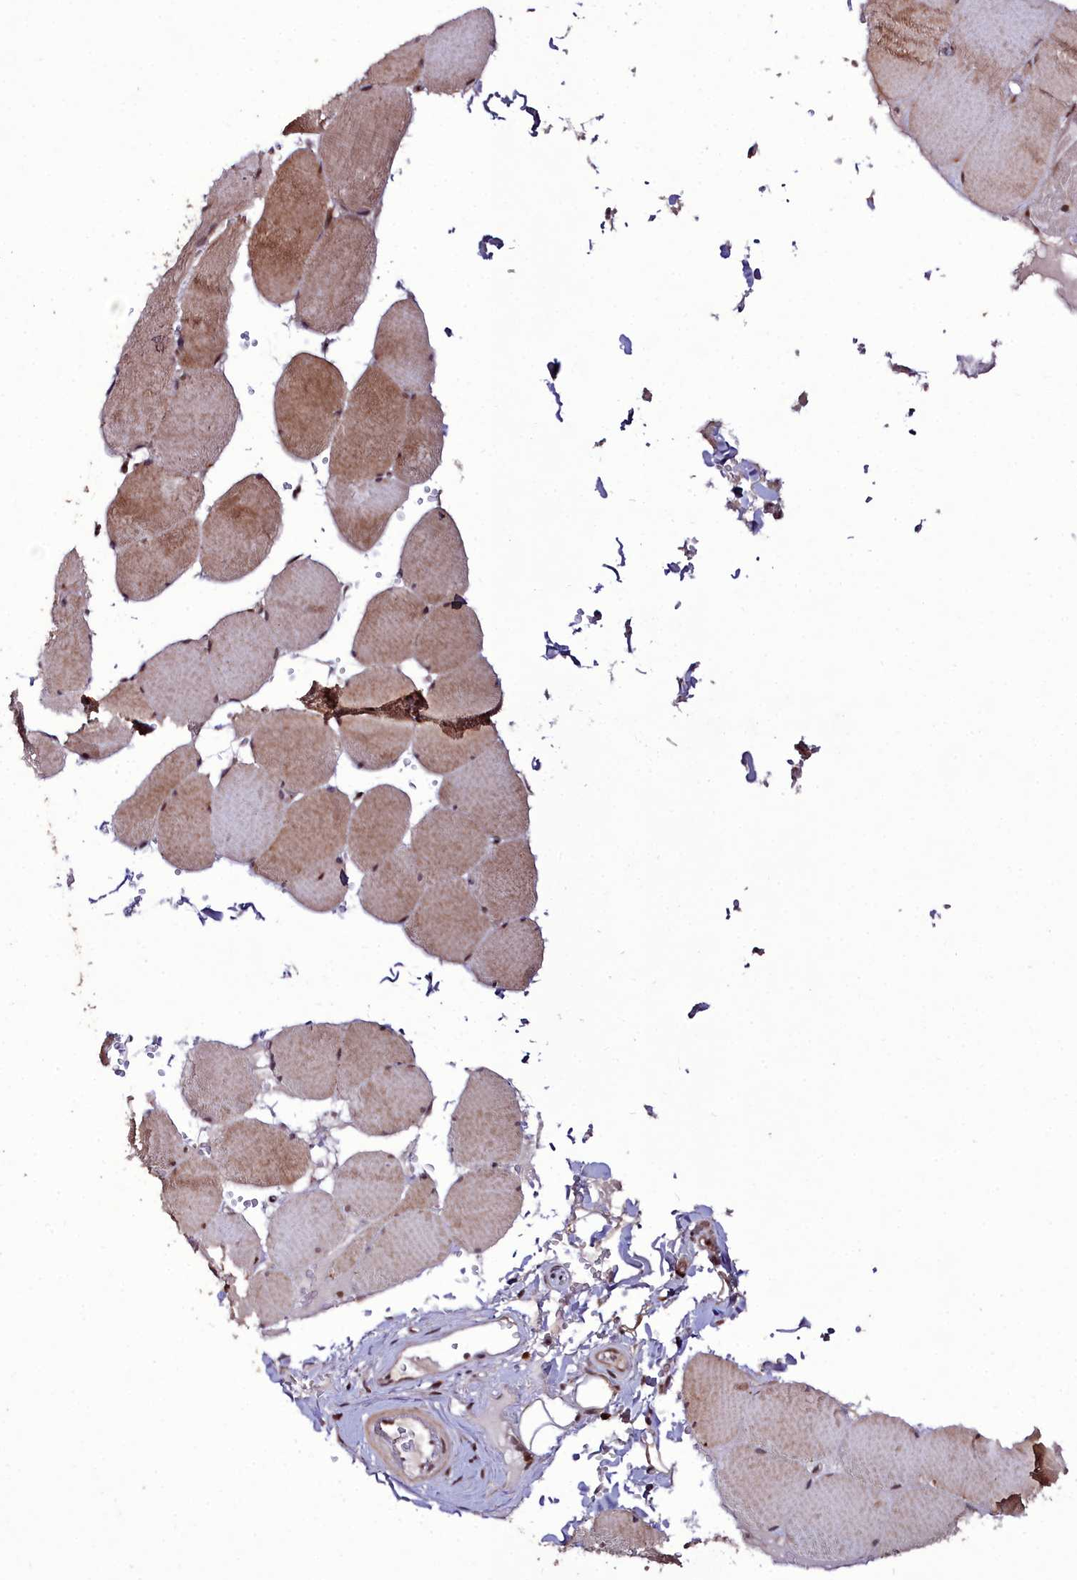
{"staining": {"intensity": "moderate", "quantity": ">75%", "location": "cytoplasmic/membranous,nuclear"}, "tissue": "skeletal muscle", "cell_type": "Myocytes", "image_type": "normal", "snomed": [{"axis": "morphology", "description": "Normal tissue, NOS"}, {"axis": "topography", "description": "Skeletal muscle"}, {"axis": "topography", "description": "Head-Neck"}], "caption": "Skeletal muscle was stained to show a protein in brown. There is medium levels of moderate cytoplasmic/membranous,nuclear staining in about >75% of myocytes. (DAB (3,3'-diaminobenzidine) IHC, brown staining for protein, blue staining for nuclei).", "gene": "CXXC1", "patient": {"sex": "male", "age": 66}}